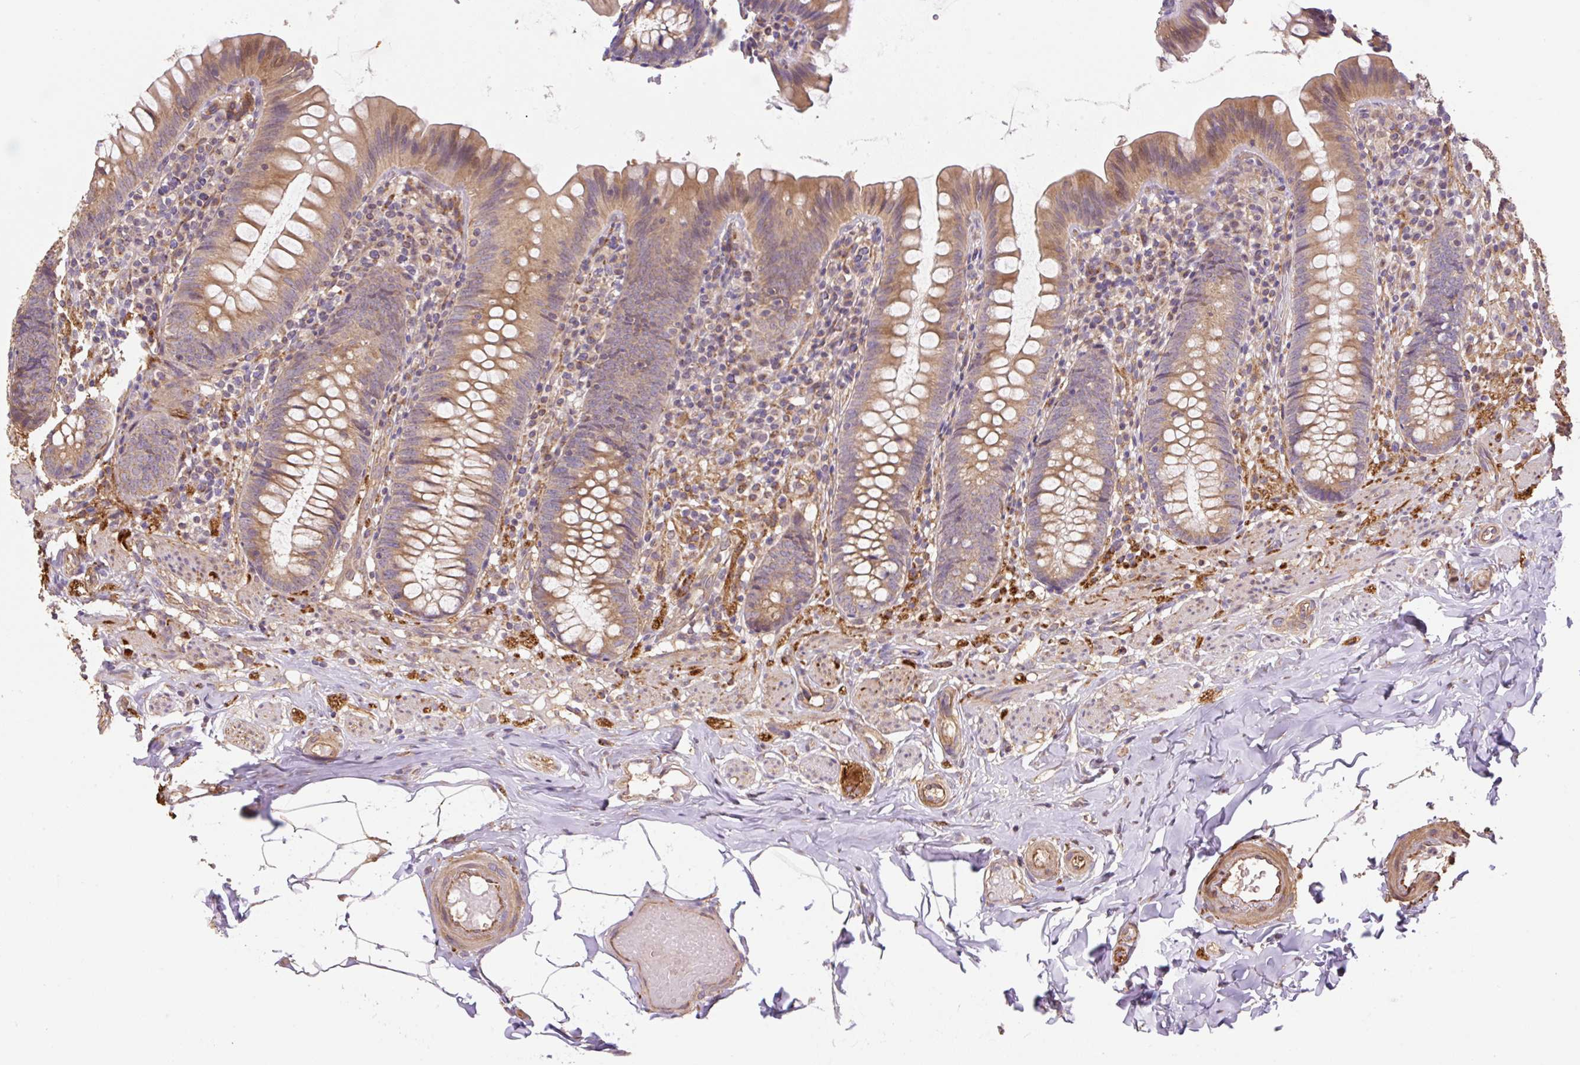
{"staining": {"intensity": "moderate", "quantity": "25%-75%", "location": "cytoplasmic/membranous"}, "tissue": "appendix", "cell_type": "Glandular cells", "image_type": "normal", "snomed": [{"axis": "morphology", "description": "Normal tissue, NOS"}, {"axis": "topography", "description": "Appendix"}], "caption": "IHC histopathology image of unremarkable human appendix stained for a protein (brown), which exhibits medium levels of moderate cytoplasmic/membranous positivity in approximately 25%-75% of glandular cells.", "gene": "COX8A", "patient": {"sex": "male", "age": 55}}